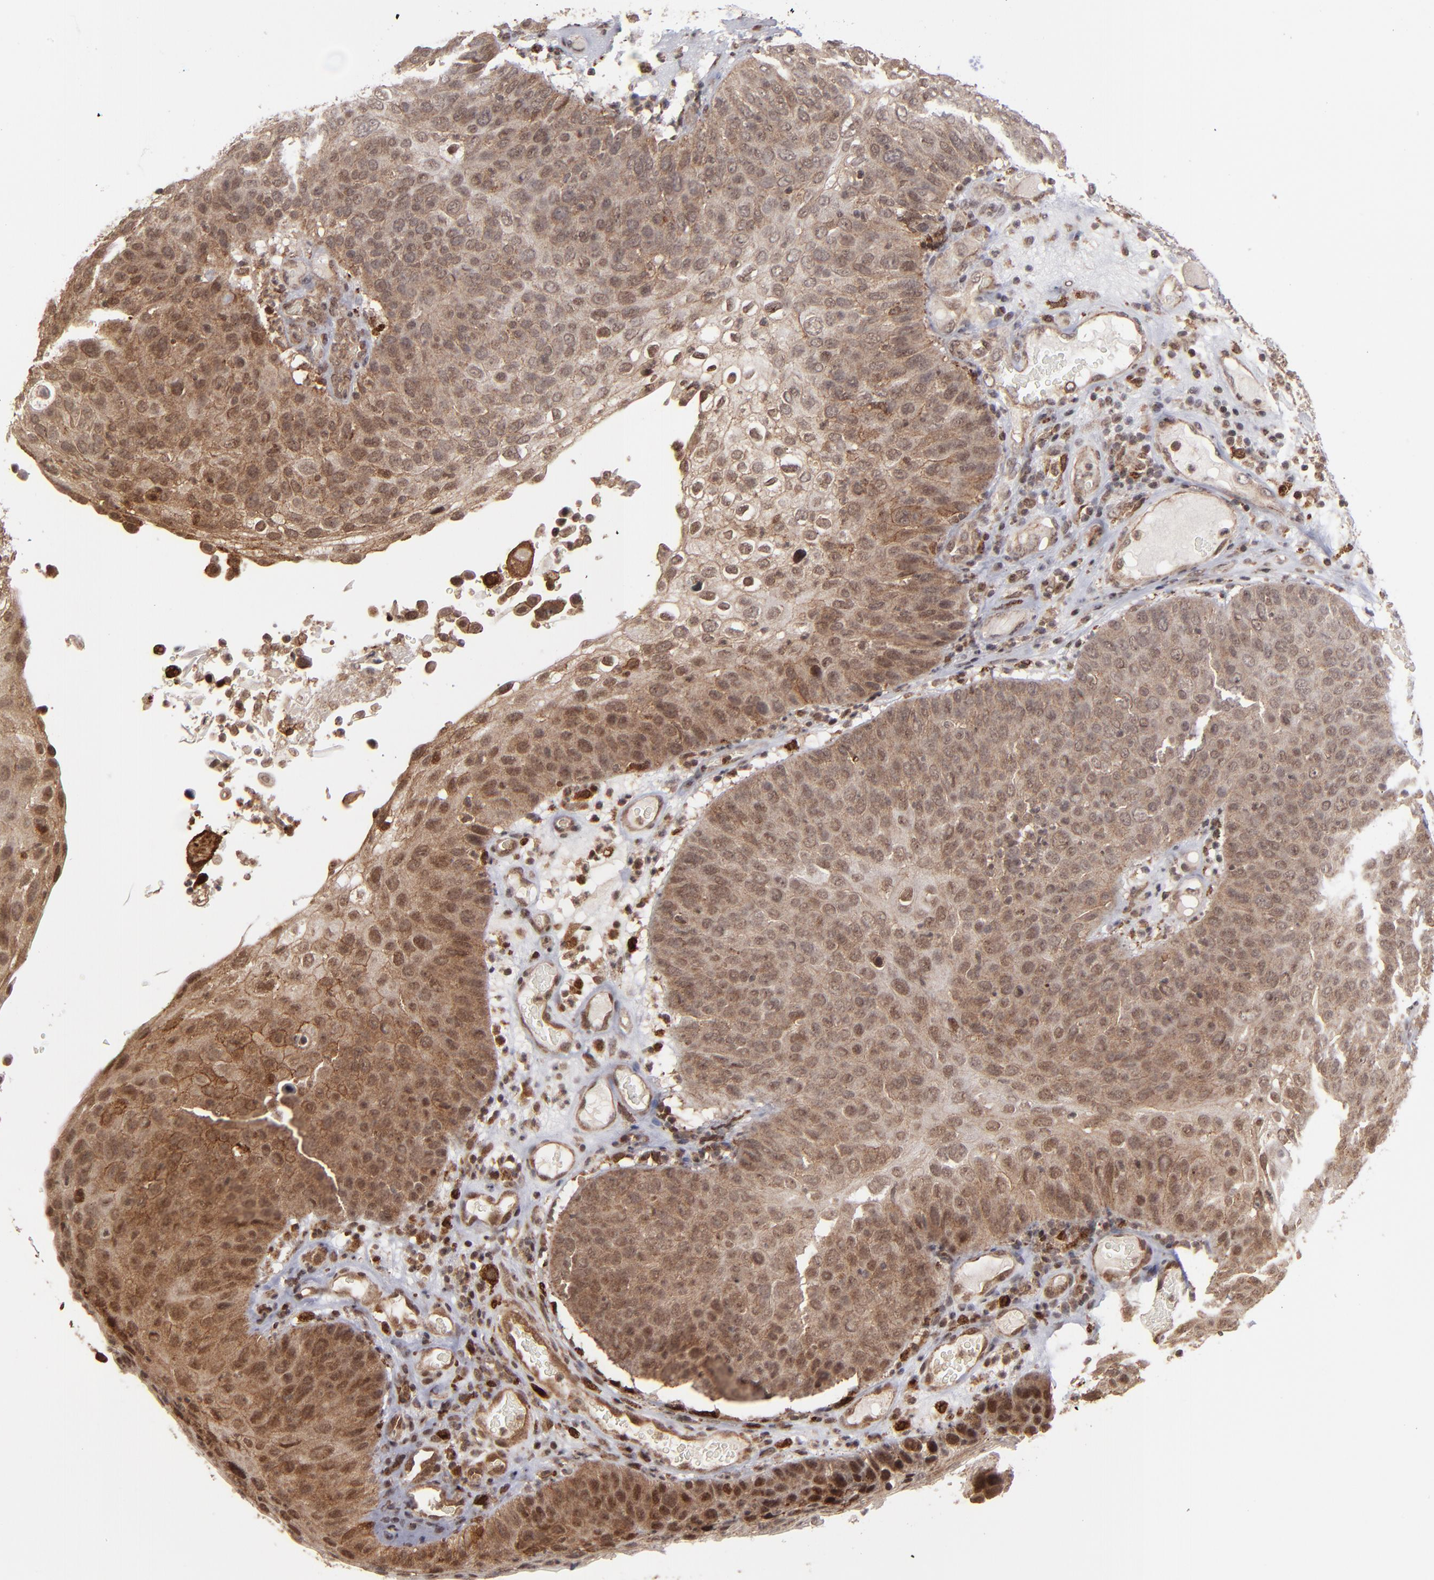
{"staining": {"intensity": "strong", "quantity": ">75%", "location": "cytoplasmic/membranous,nuclear"}, "tissue": "skin cancer", "cell_type": "Tumor cells", "image_type": "cancer", "snomed": [{"axis": "morphology", "description": "Squamous cell carcinoma, NOS"}, {"axis": "topography", "description": "Skin"}], "caption": "High-power microscopy captured an immunohistochemistry (IHC) image of skin squamous cell carcinoma, revealing strong cytoplasmic/membranous and nuclear staining in about >75% of tumor cells.", "gene": "RGS6", "patient": {"sex": "male", "age": 87}}